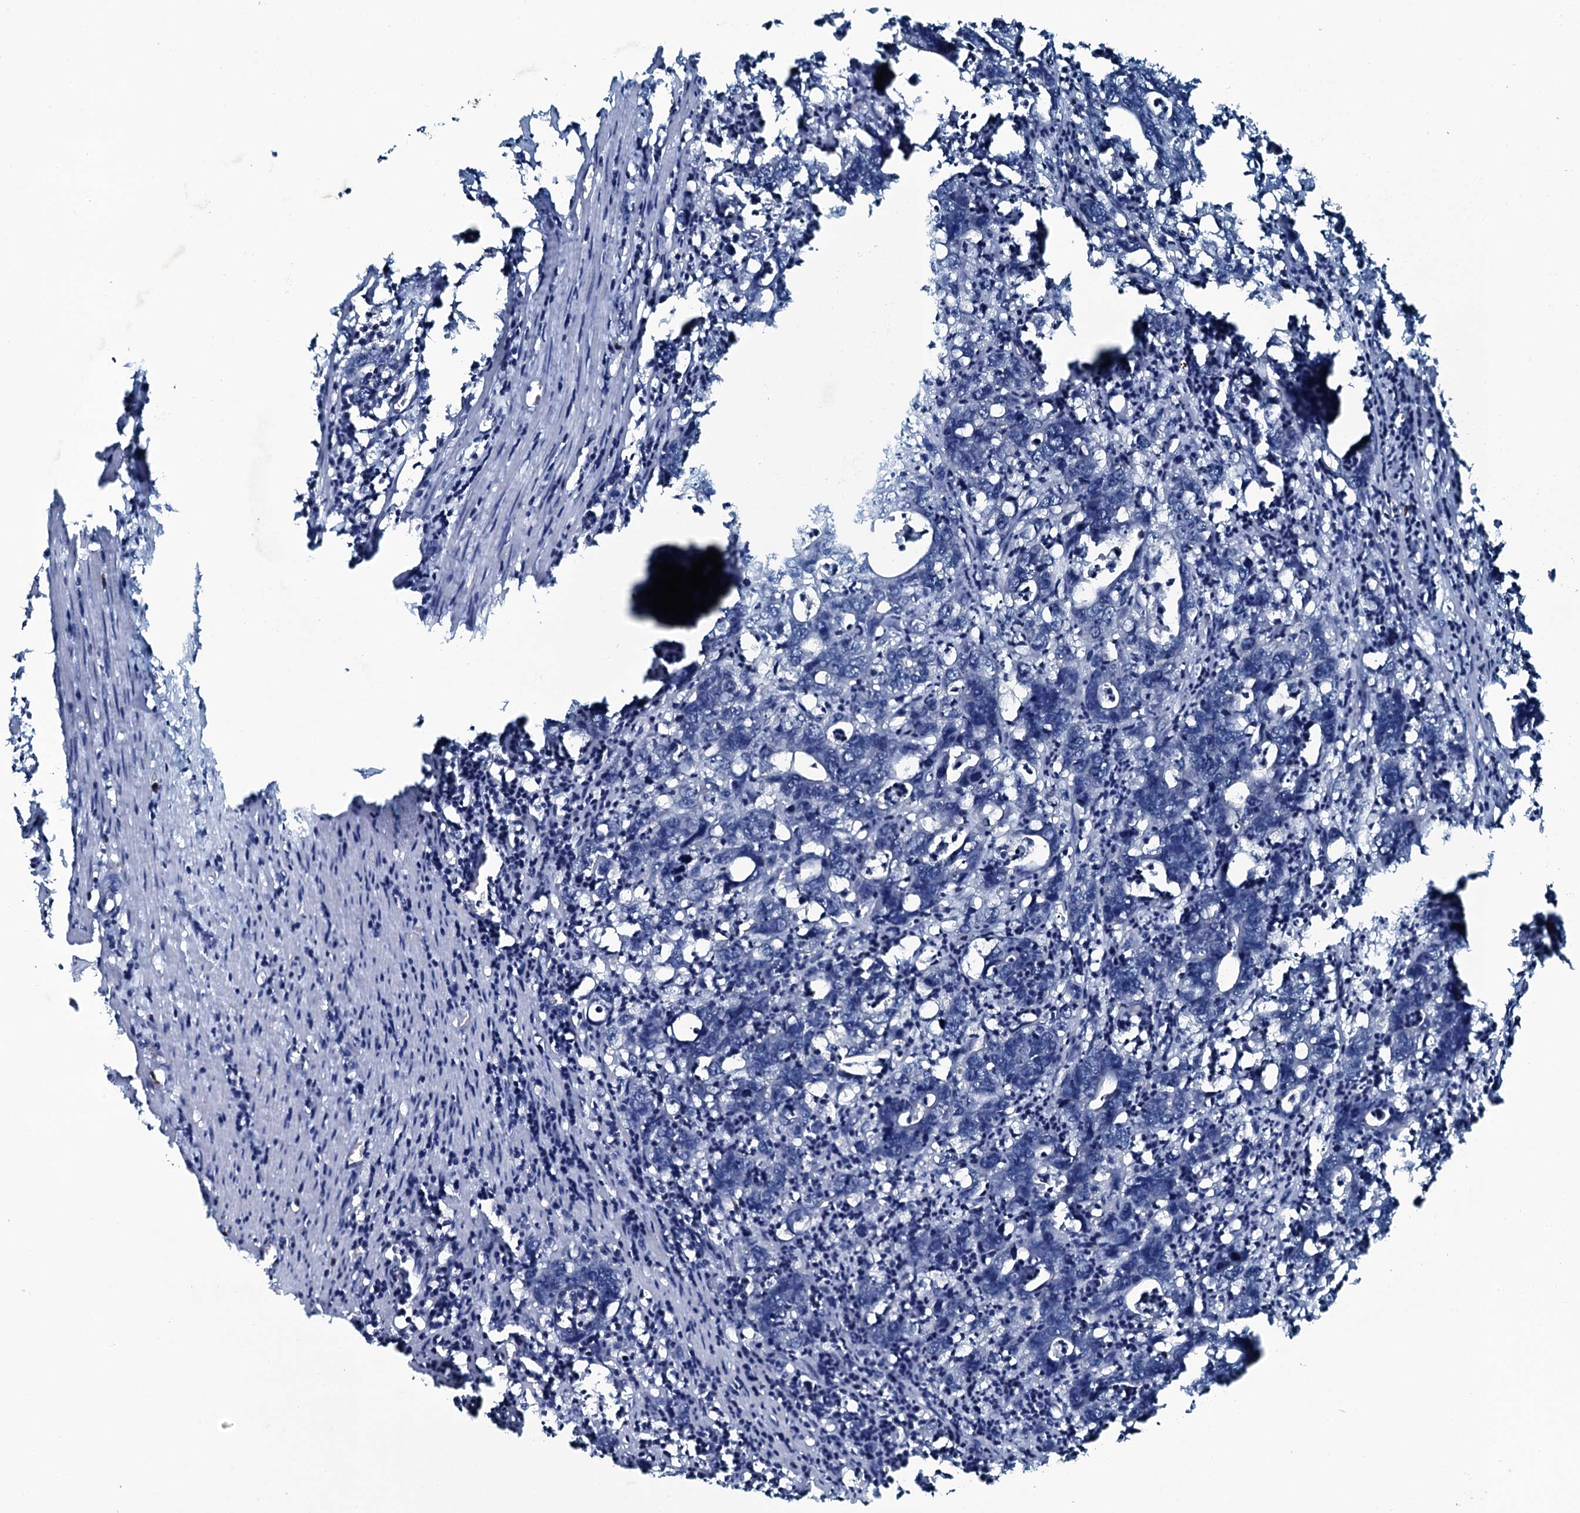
{"staining": {"intensity": "negative", "quantity": "none", "location": "none"}, "tissue": "colorectal cancer", "cell_type": "Tumor cells", "image_type": "cancer", "snomed": [{"axis": "morphology", "description": "Adenocarcinoma, NOS"}, {"axis": "topography", "description": "Colon"}], "caption": "This is an IHC photomicrograph of adenocarcinoma (colorectal). There is no expression in tumor cells.", "gene": "SLC25A38", "patient": {"sex": "female", "age": 75}}